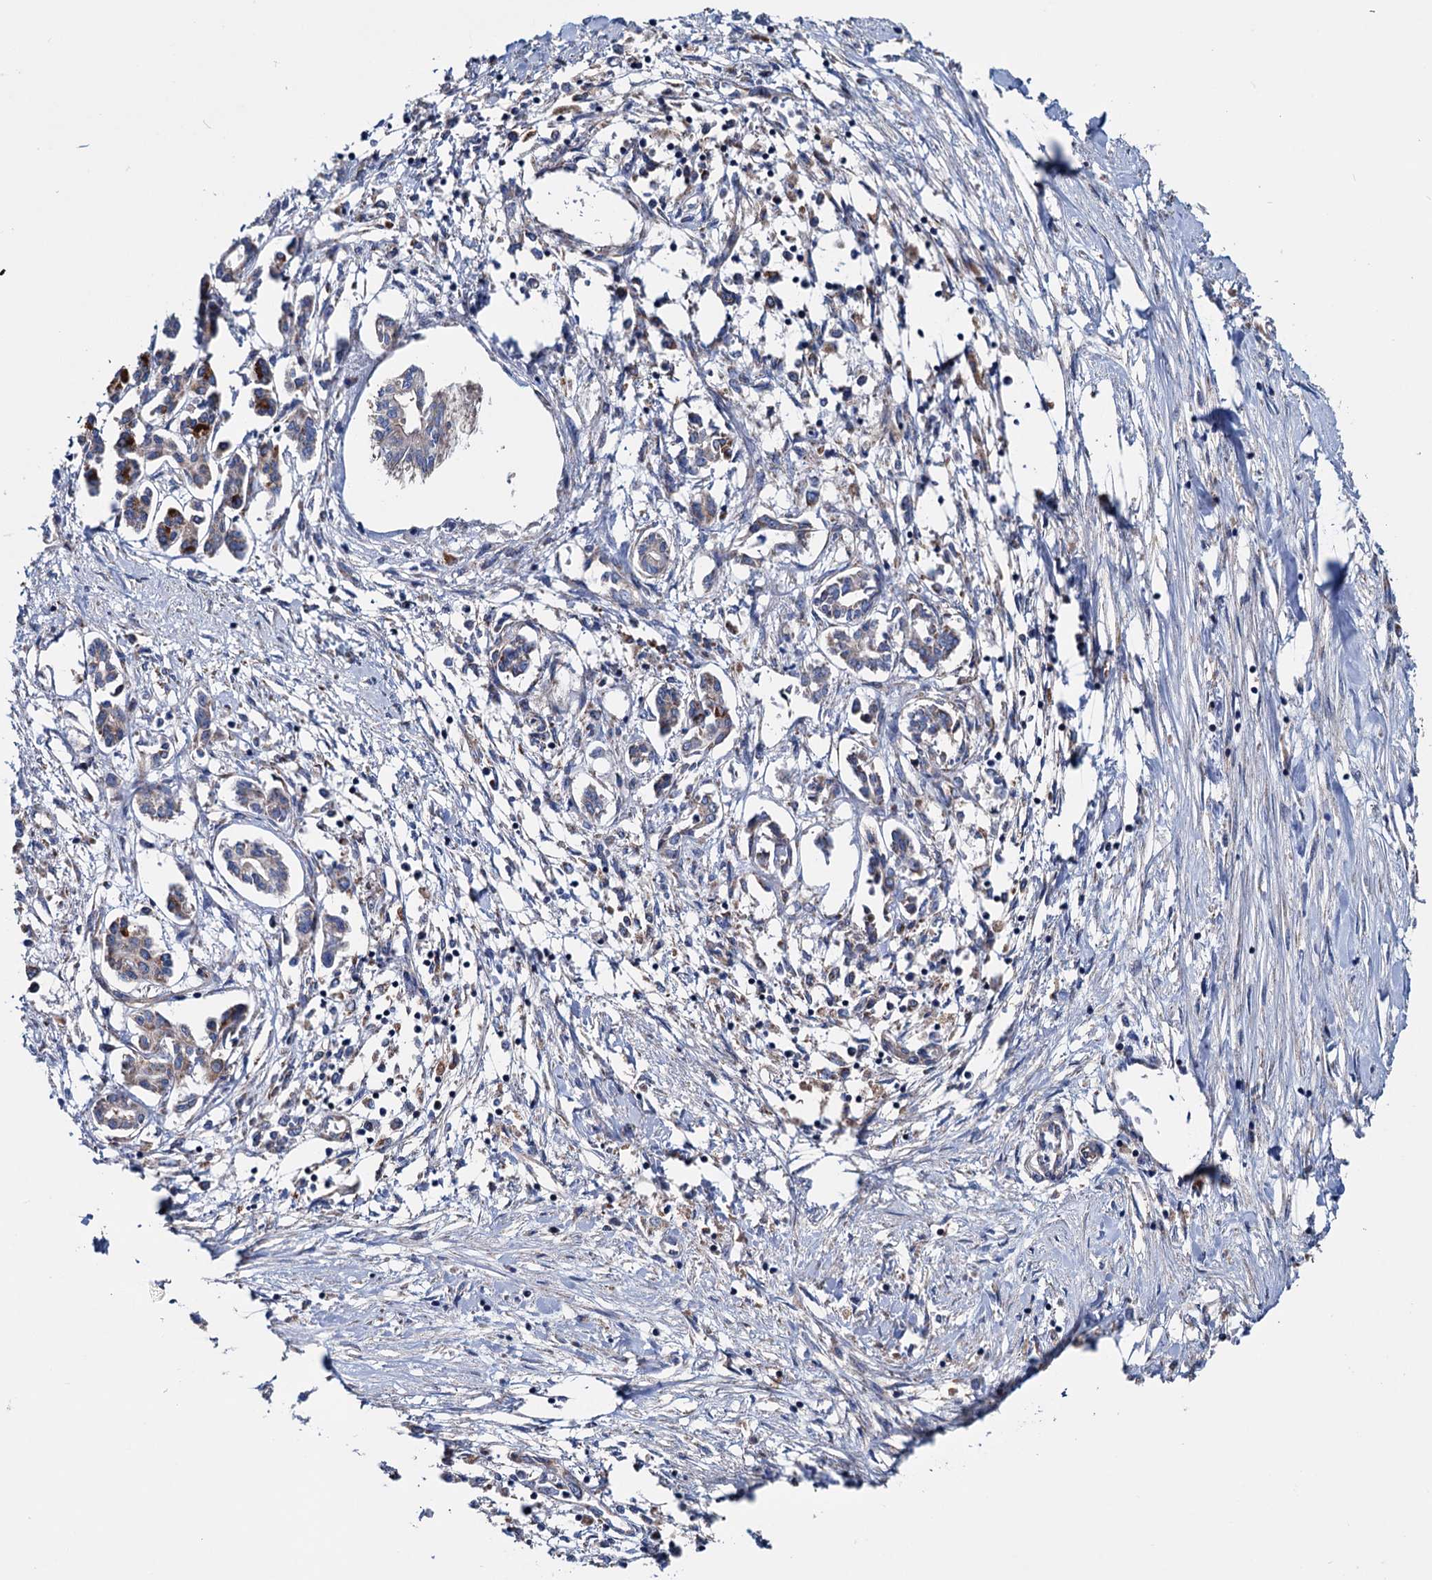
{"staining": {"intensity": "negative", "quantity": "none", "location": "none"}, "tissue": "pancreatic cancer", "cell_type": "Tumor cells", "image_type": "cancer", "snomed": [{"axis": "morphology", "description": "Adenocarcinoma, NOS"}, {"axis": "topography", "description": "Pancreas"}], "caption": "This is a image of immunohistochemistry staining of adenocarcinoma (pancreatic), which shows no expression in tumor cells.", "gene": "EYA4", "patient": {"sex": "female", "age": 50}}